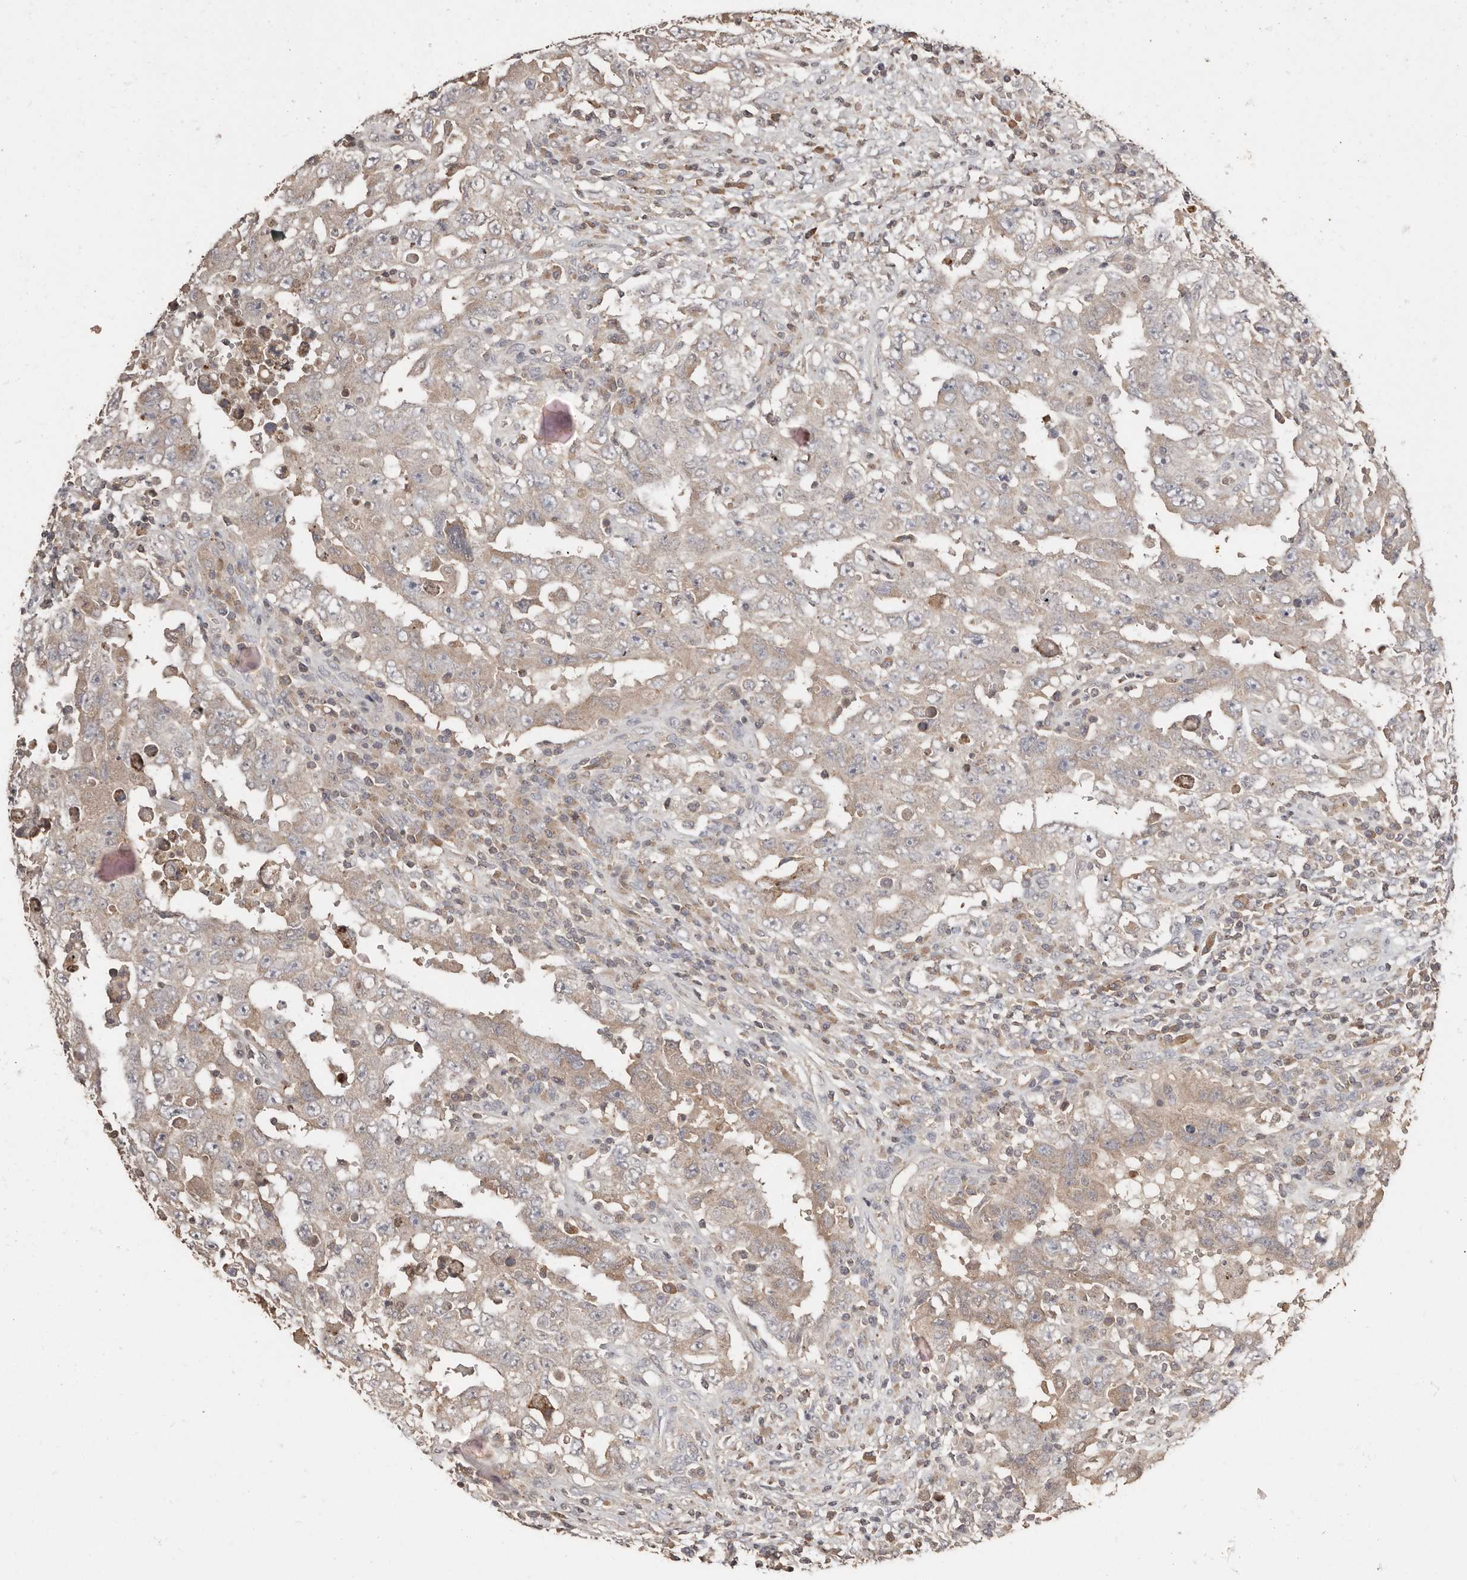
{"staining": {"intensity": "weak", "quantity": "25%-75%", "location": "cytoplasmic/membranous"}, "tissue": "testis cancer", "cell_type": "Tumor cells", "image_type": "cancer", "snomed": [{"axis": "morphology", "description": "Carcinoma, Embryonal, NOS"}, {"axis": "topography", "description": "Testis"}], "caption": "A brown stain shows weak cytoplasmic/membranous positivity of a protein in human testis cancer tumor cells.", "gene": "SLC39A2", "patient": {"sex": "male", "age": 26}}